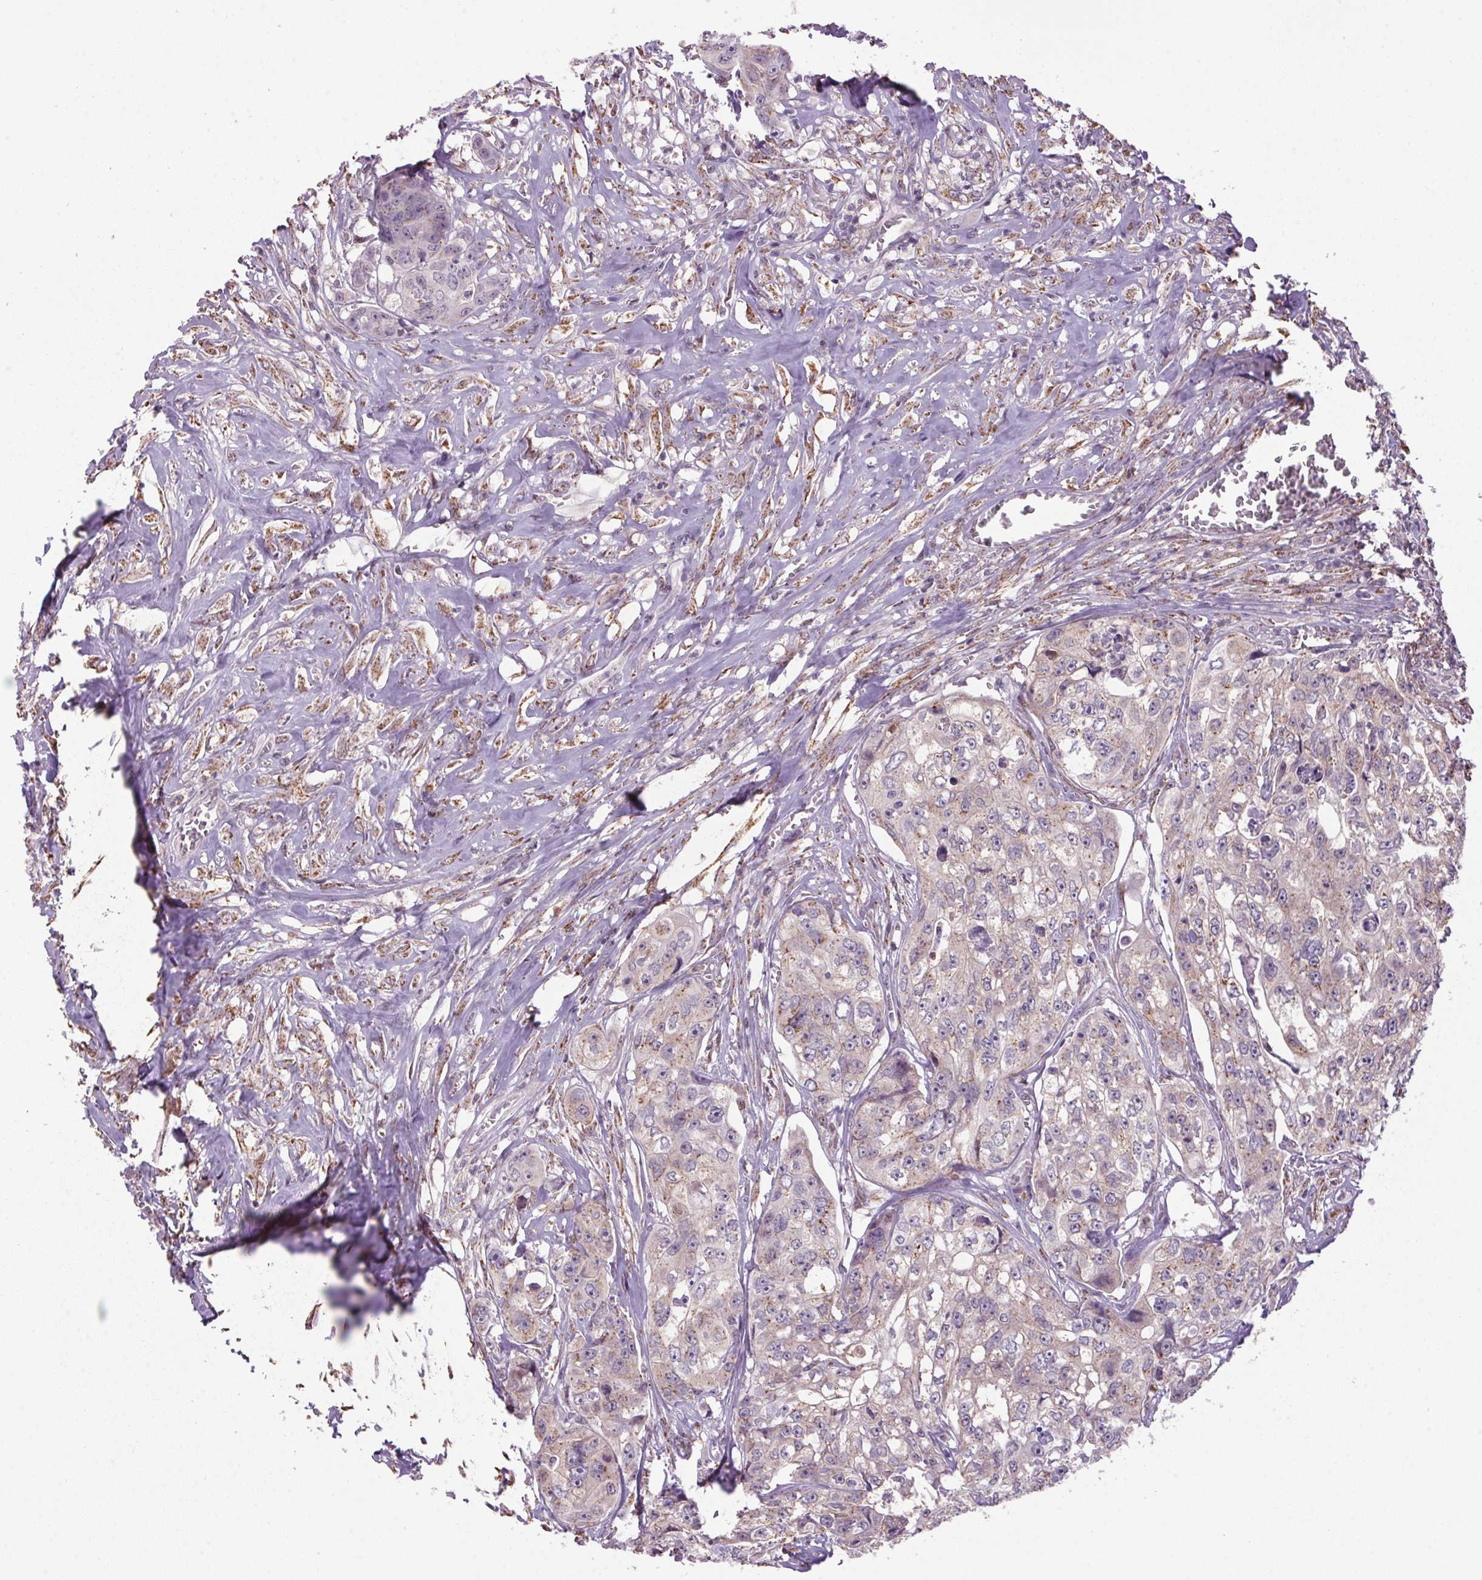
{"staining": {"intensity": "weak", "quantity": "<25%", "location": "cytoplasmic/membranous"}, "tissue": "colorectal cancer", "cell_type": "Tumor cells", "image_type": "cancer", "snomed": [{"axis": "morphology", "description": "Adenocarcinoma, NOS"}, {"axis": "topography", "description": "Rectum"}], "caption": "The histopathology image shows no significant positivity in tumor cells of adenocarcinoma (colorectal).", "gene": "AKR1E2", "patient": {"sex": "female", "age": 62}}